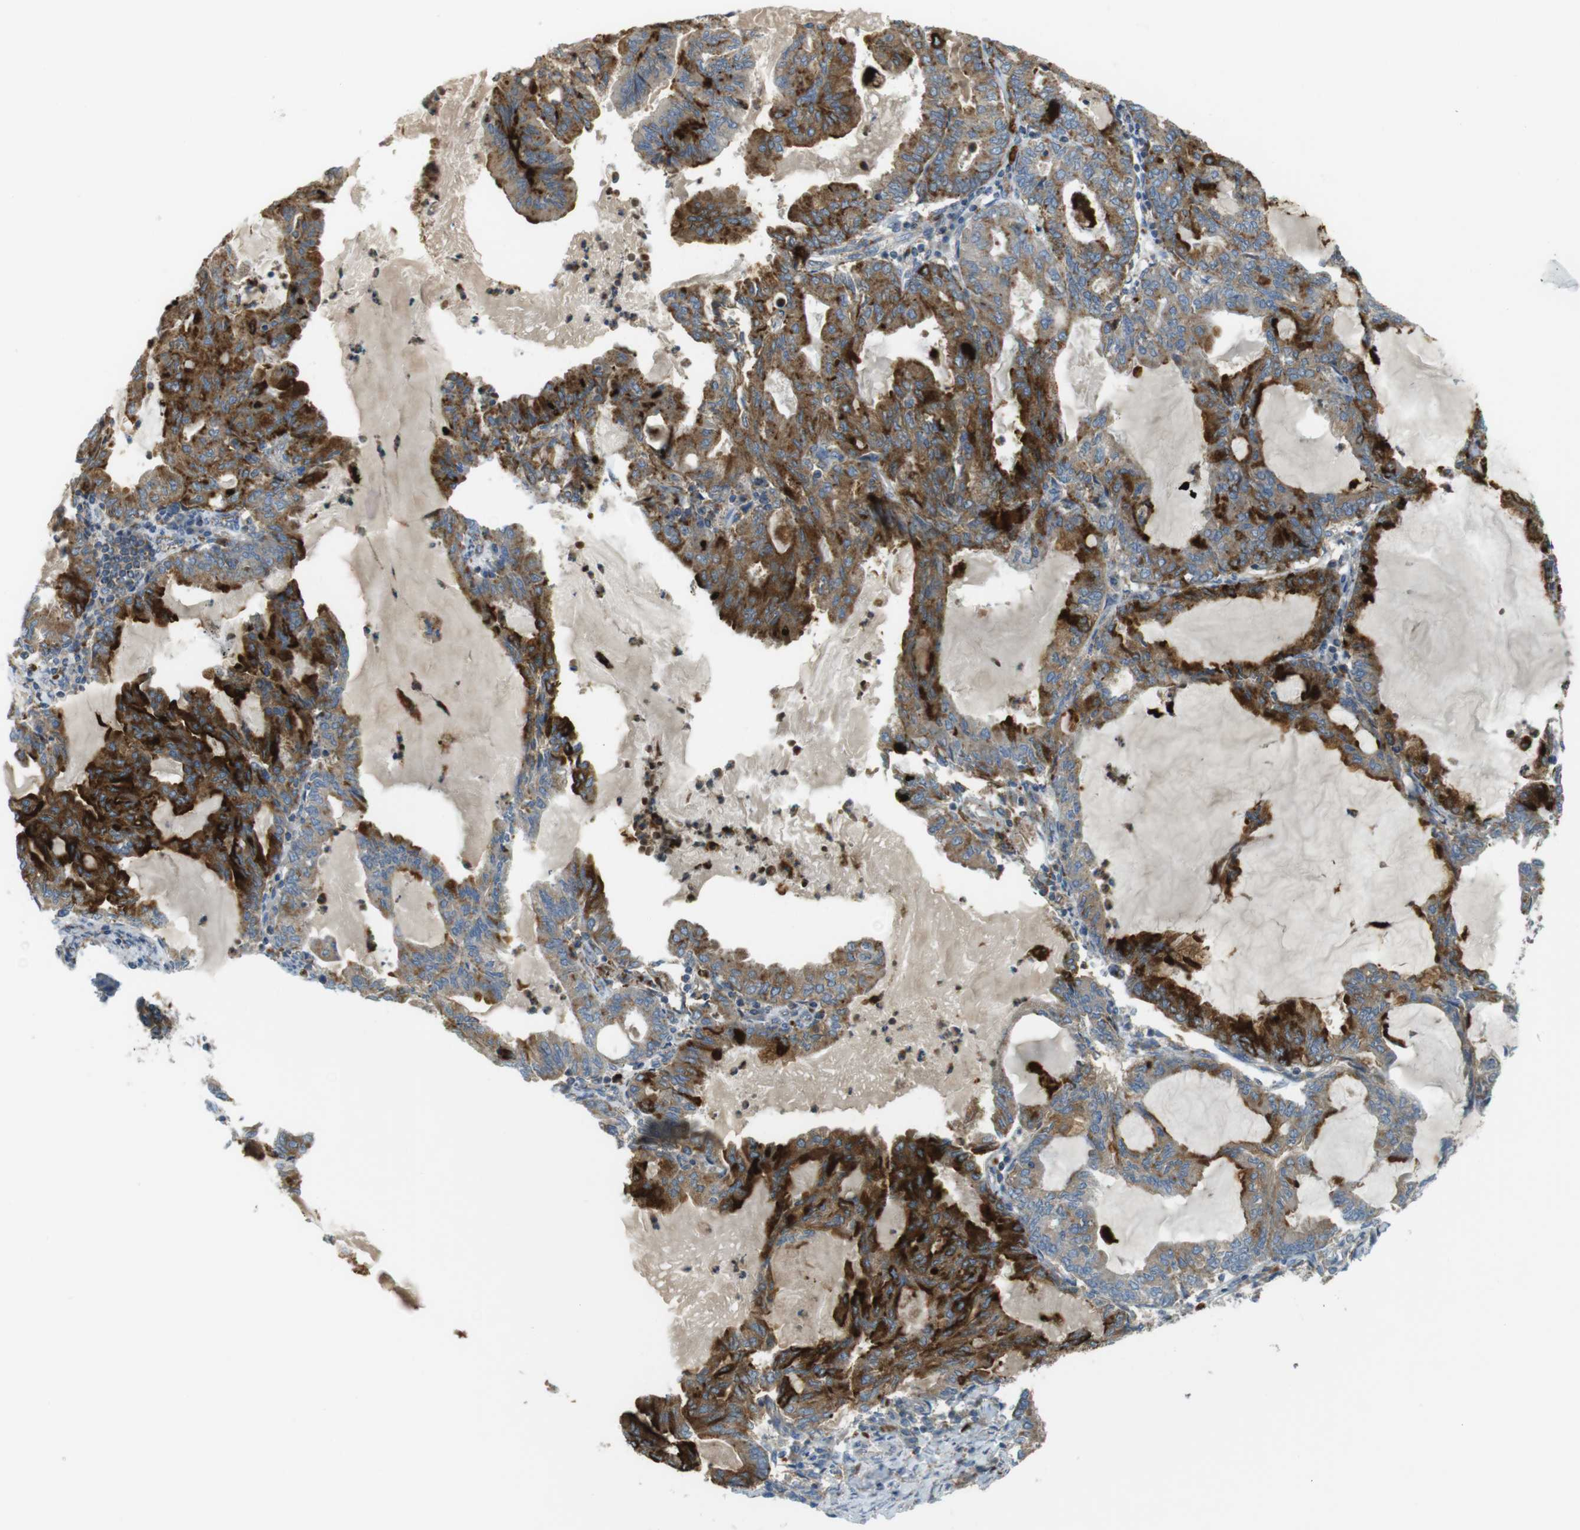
{"staining": {"intensity": "strong", "quantity": ">75%", "location": "cytoplasmic/membranous"}, "tissue": "endometrial cancer", "cell_type": "Tumor cells", "image_type": "cancer", "snomed": [{"axis": "morphology", "description": "Adenocarcinoma, NOS"}, {"axis": "topography", "description": "Endometrium"}], "caption": "High-power microscopy captured an immunohistochemistry (IHC) image of endometrial cancer, revealing strong cytoplasmic/membranous expression in approximately >75% of tumor cells.", "gene": "LAMP1", "patient": {"sex": "female", "age": 86}}